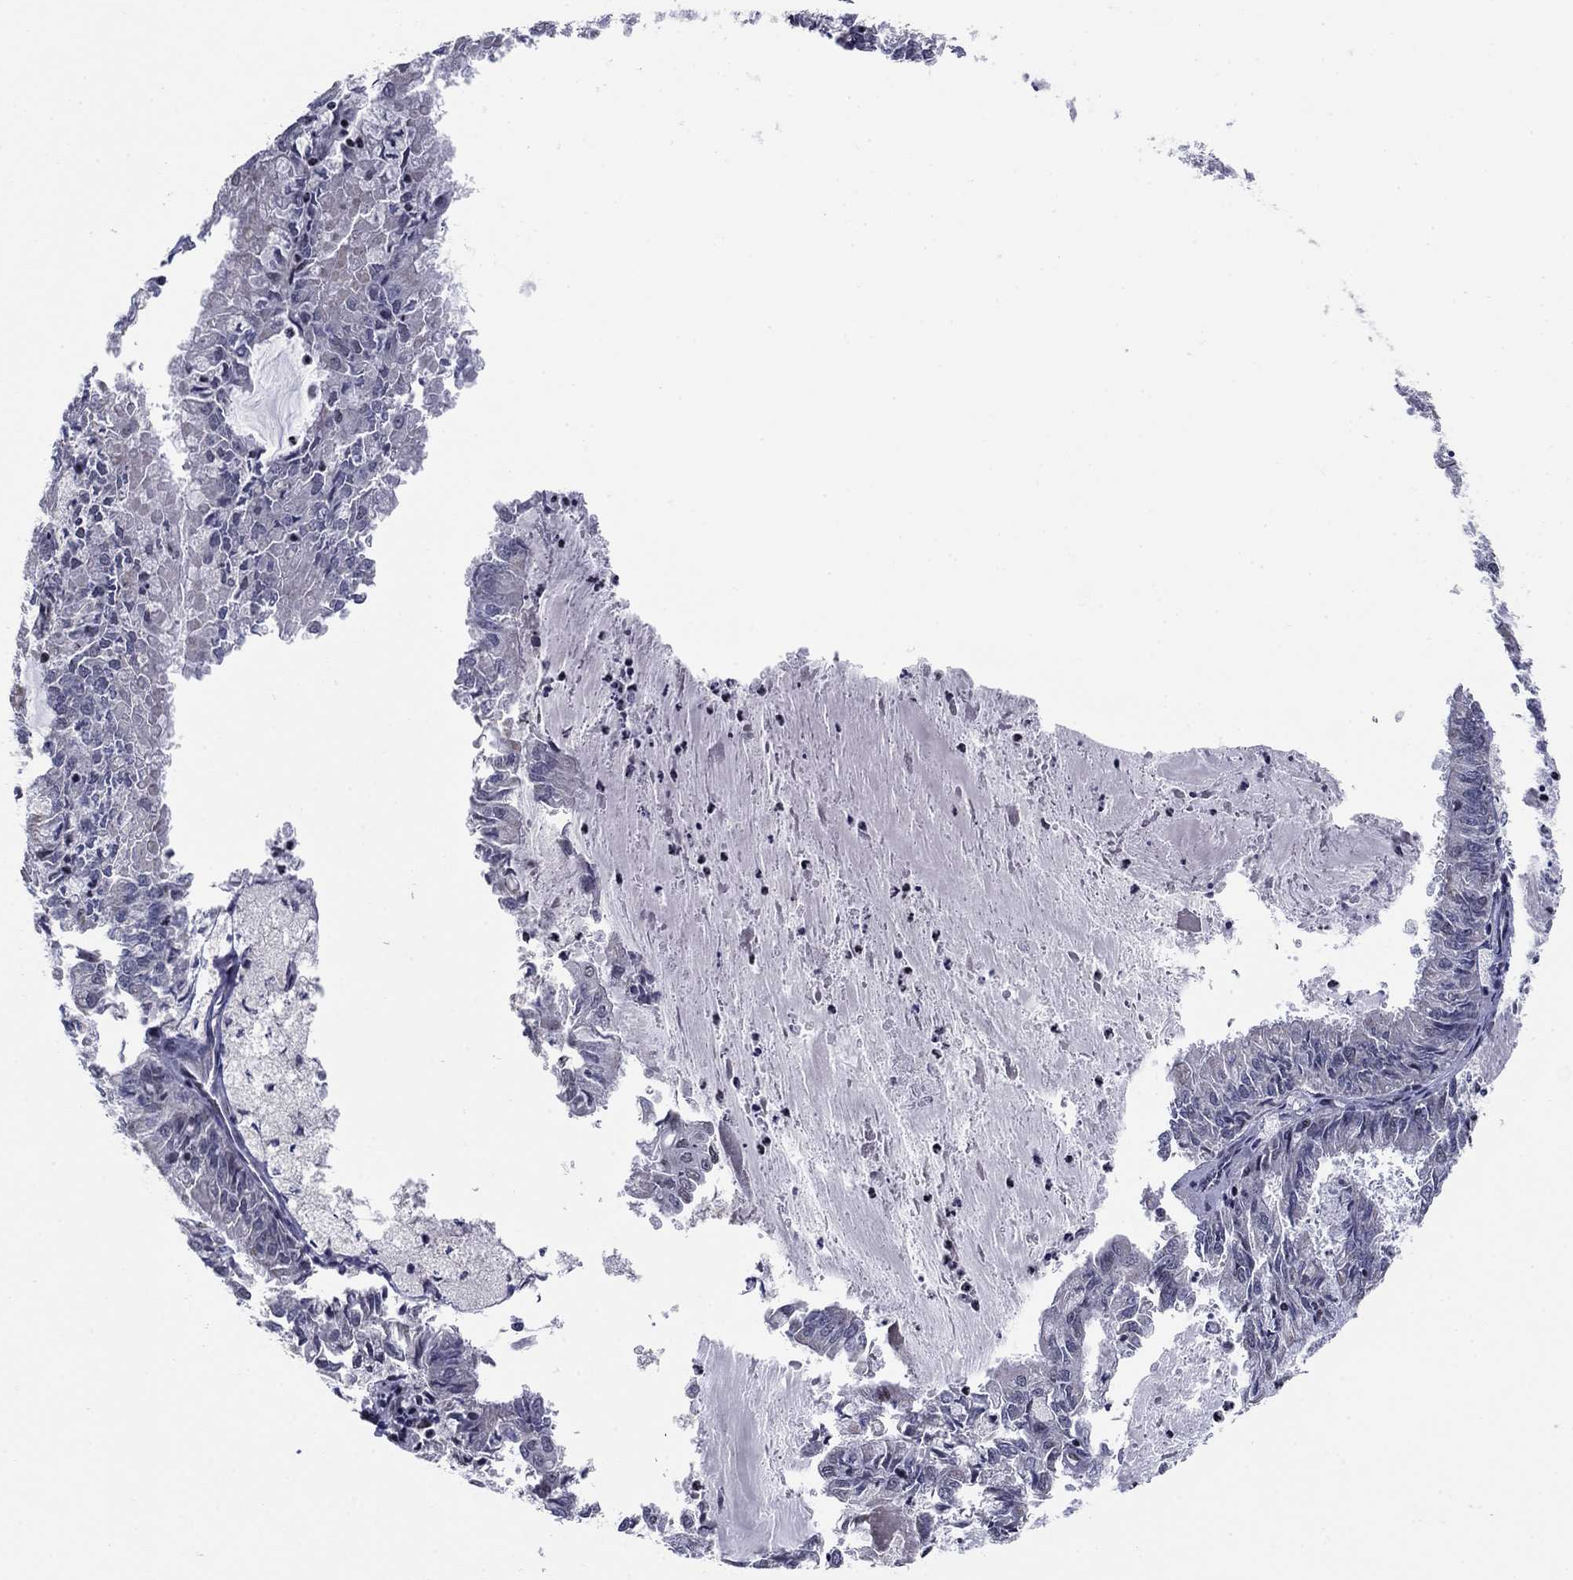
{"staining": {"intensity": "negative", "quantity": "none", "location": "none"}, "tissue": "endometrial cancer", "cell_type": "Tumor cells", "image_type": "cancer", "snomed": [{"axis": "morphology", "description": "Adenocarcinoma, NOS"}, {"axis": "topography", "description": "Endometrium"}], "caption": "Tumor cells are negative for protein expression in human endometrial cancer (adenocarcinoma).", "gene": "N4BP2", "patient": {"sex": "female", "age": 57}}